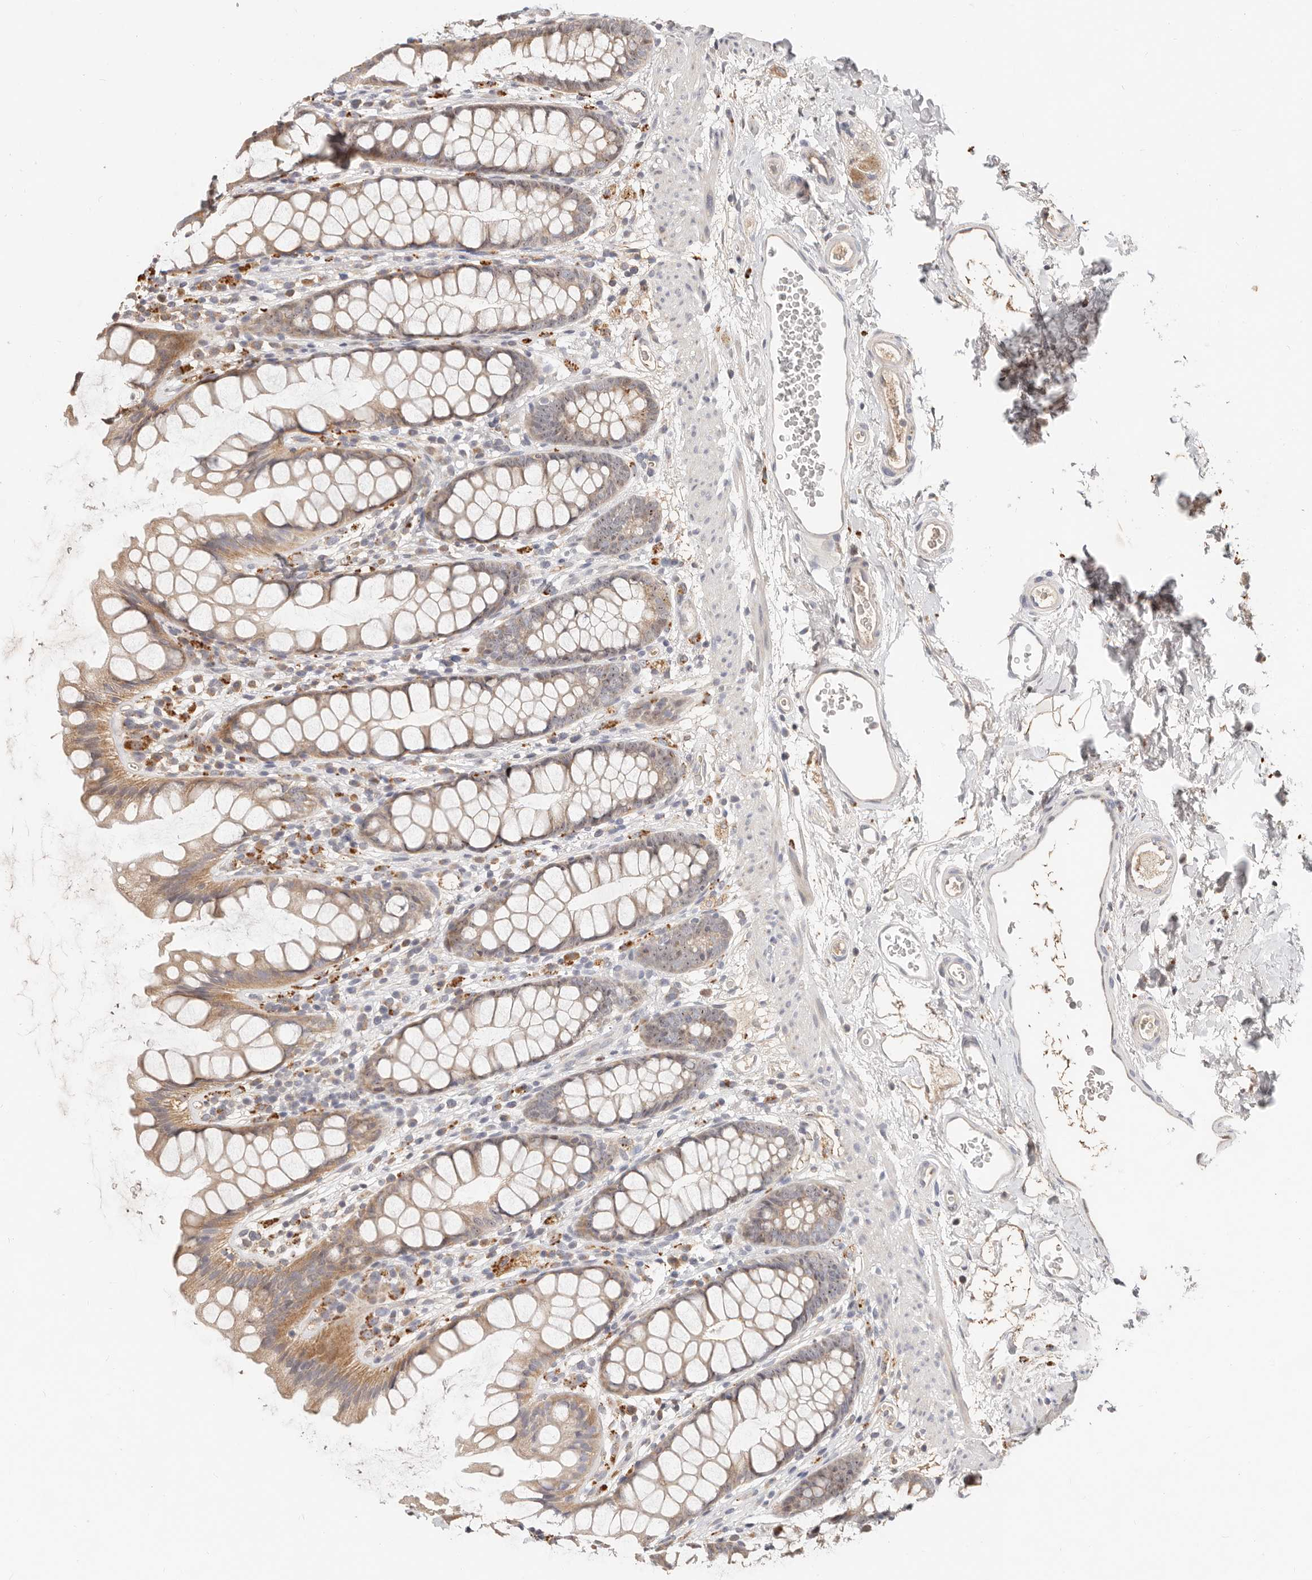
{"staining": {"intensity": "moderate", "quantity": ">75%", "location": "cytoplasmic/membranous"}, "tissue": "rectum", "cell_type": "Glandular cells", "image_type": "normal", "snomed": [{"axis": "morphology", "description": "Normal tissue, NOS"}, {"axis": "topography", "description": "Rectum"}], "caption": "Brown immunohistochemical staining in benign rectum reveals moderate cytoplasmic/membranous expression in approximately >75% of glandular cells.", "gene": "ZRANB1", "patient": {"sex": "female", "age": 65}}